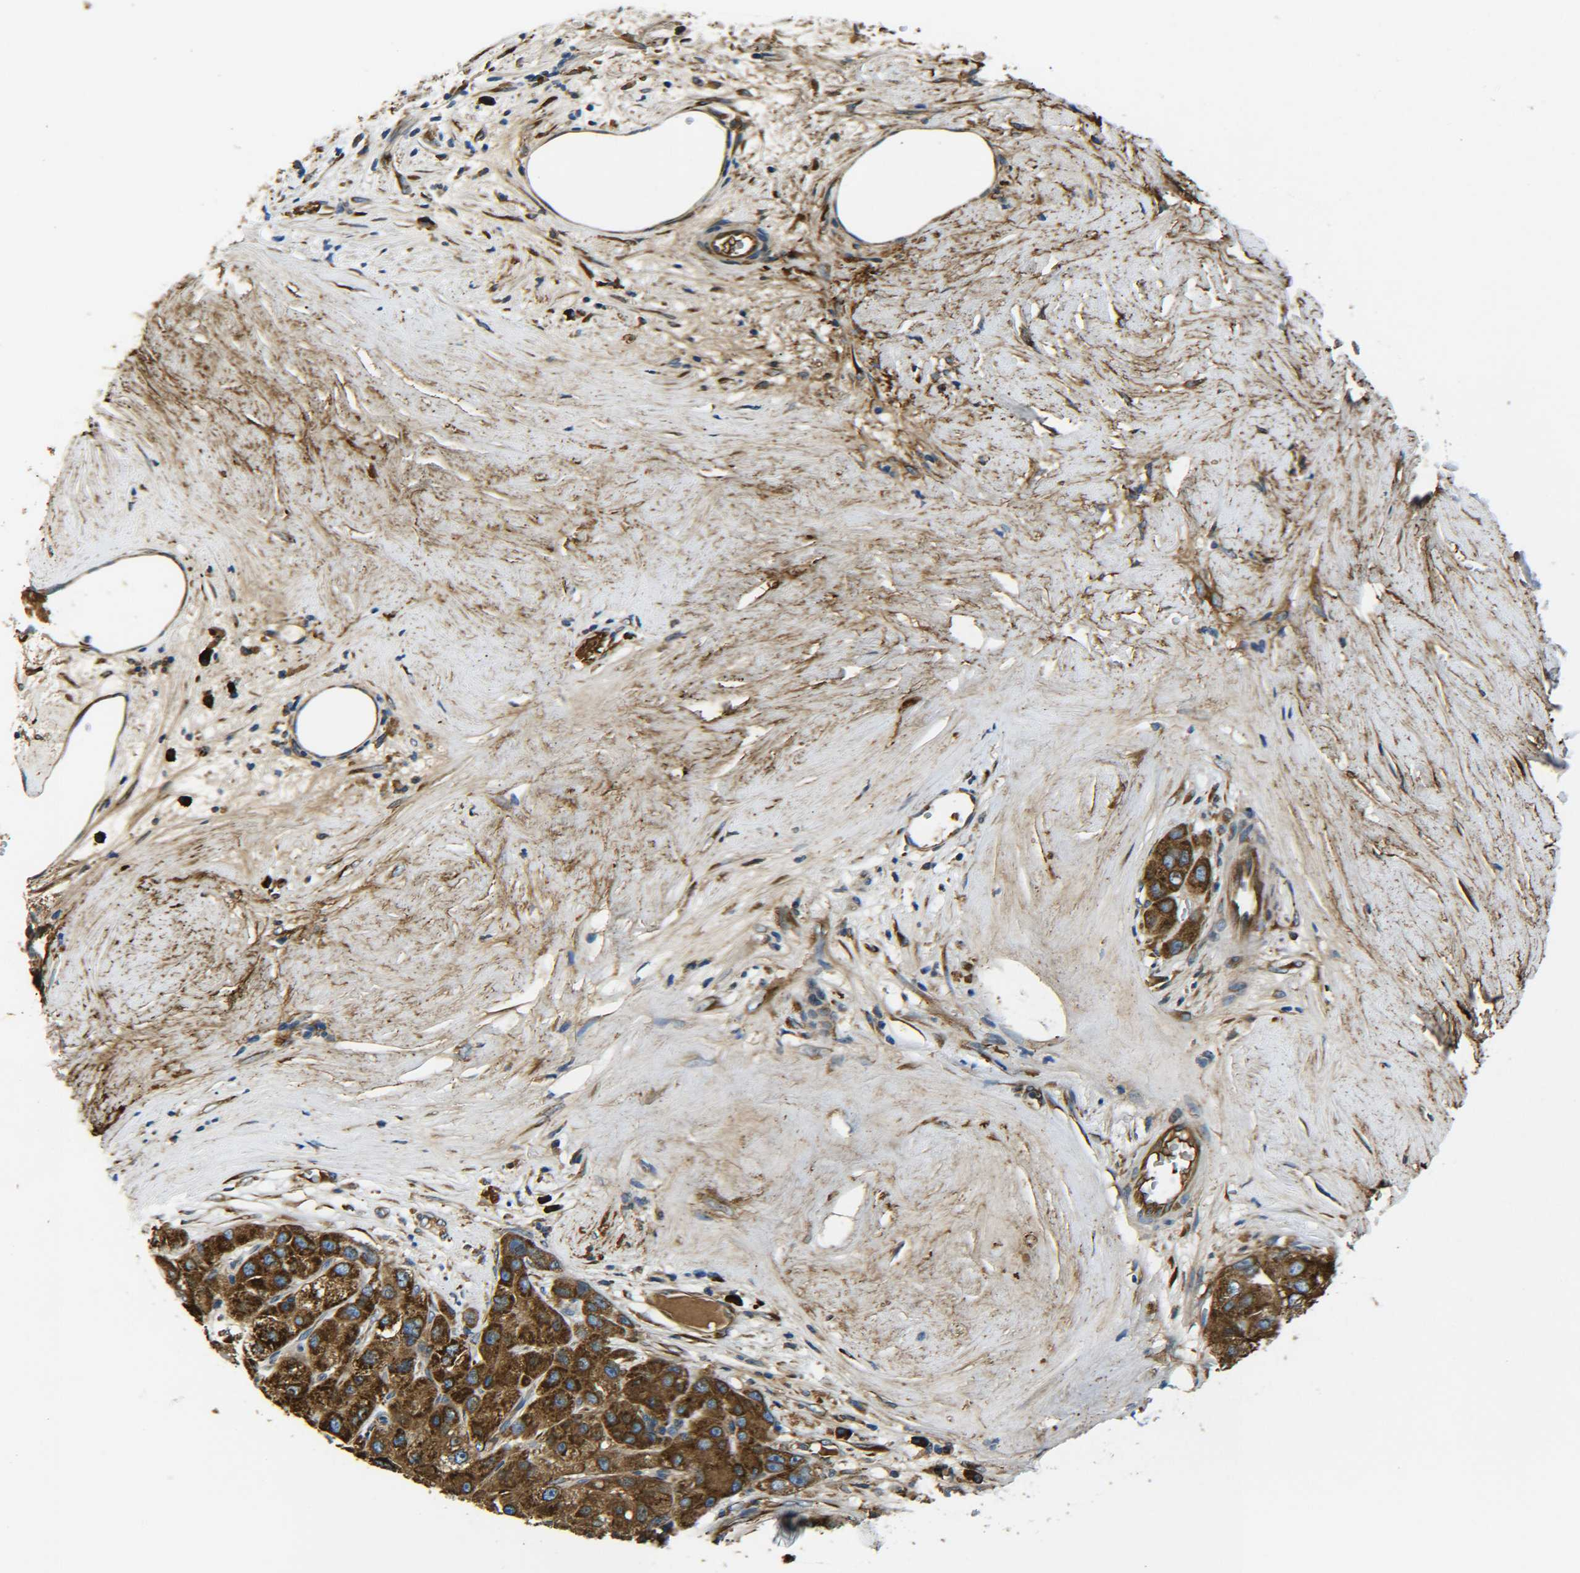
{"staining": {"intensity": "strong", "quantity": ">75%", "location": "cytoplasmic/membranous"}, "tissue": "liver cancer", "cell_type": "Tumor cells", "image_type": "cancer", "snomed": [{"axis": "morphology", "description": "Carcinoma, Hepatocellular, NOS"}, {"axis": "topography", "description": "Liver"}], "caption": "About >75% of tumor cells in liver cancer (hepatocellular carcinoma) show strong cytoplasmic/membranous protein staining as visualized by brown immunohistochemical staining.", "gene": "PREB", "patient": {"sex": "male", "age": 80}}